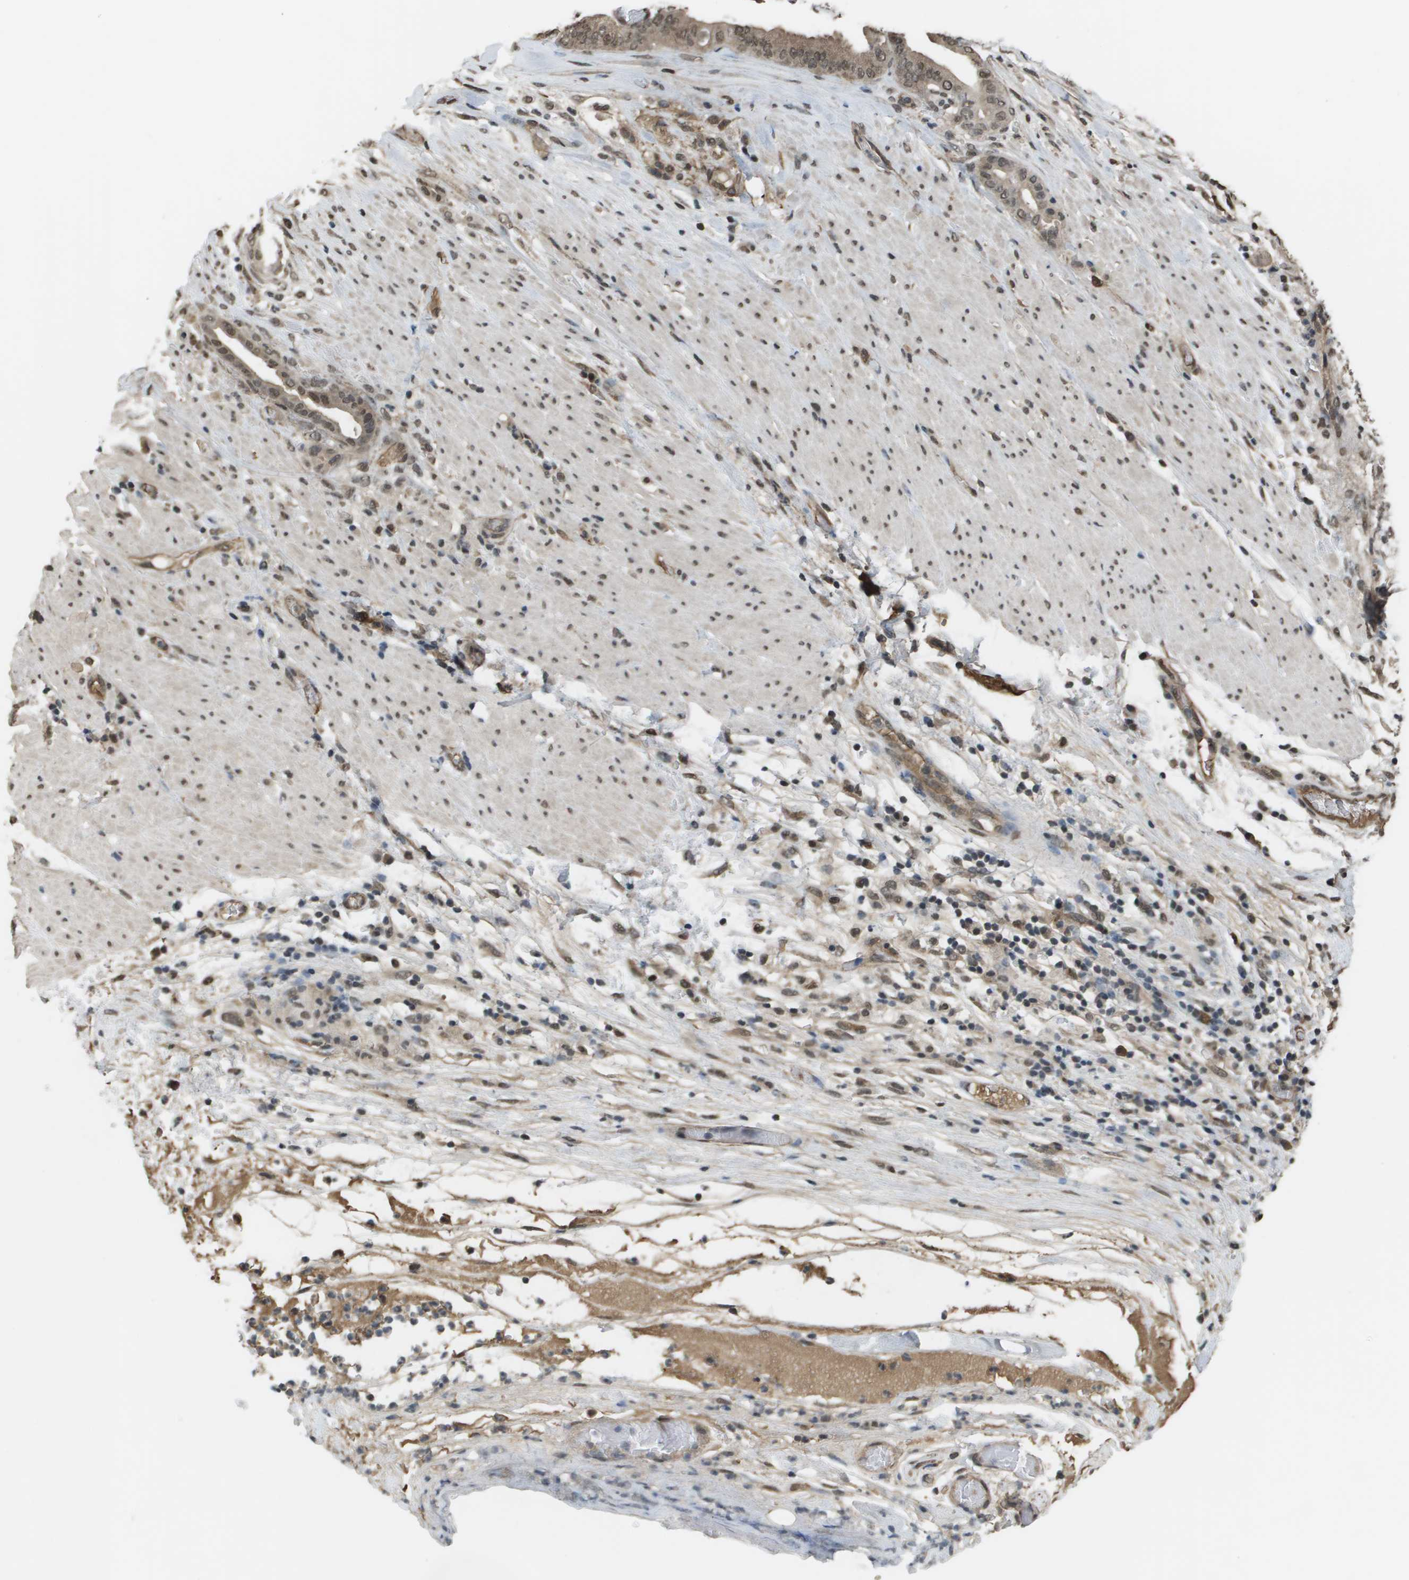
{"staining": {"intensity": "moderate", "quantity": ">75%", "location": "cytoplasmic/membranous,nuclear"}, "tissue": "pancreatic cancer", "cell_type": "Tumor cells", "image_type": "cancer", "snomed": [{"axis": "morphology", "description": "Adenocarcinoma, NOS"}, {"axis": "topography", "description": "Pancreas"}], "caption": "IHC of adenocarcinoma (pancreatic) demonstrates medium levels of moderate cytoplasmic/membranous and nuclear expression in approximately >75% of tumor cells.", "gene": "NDRG2", "patient": {"sex": "male", "age": 63}}